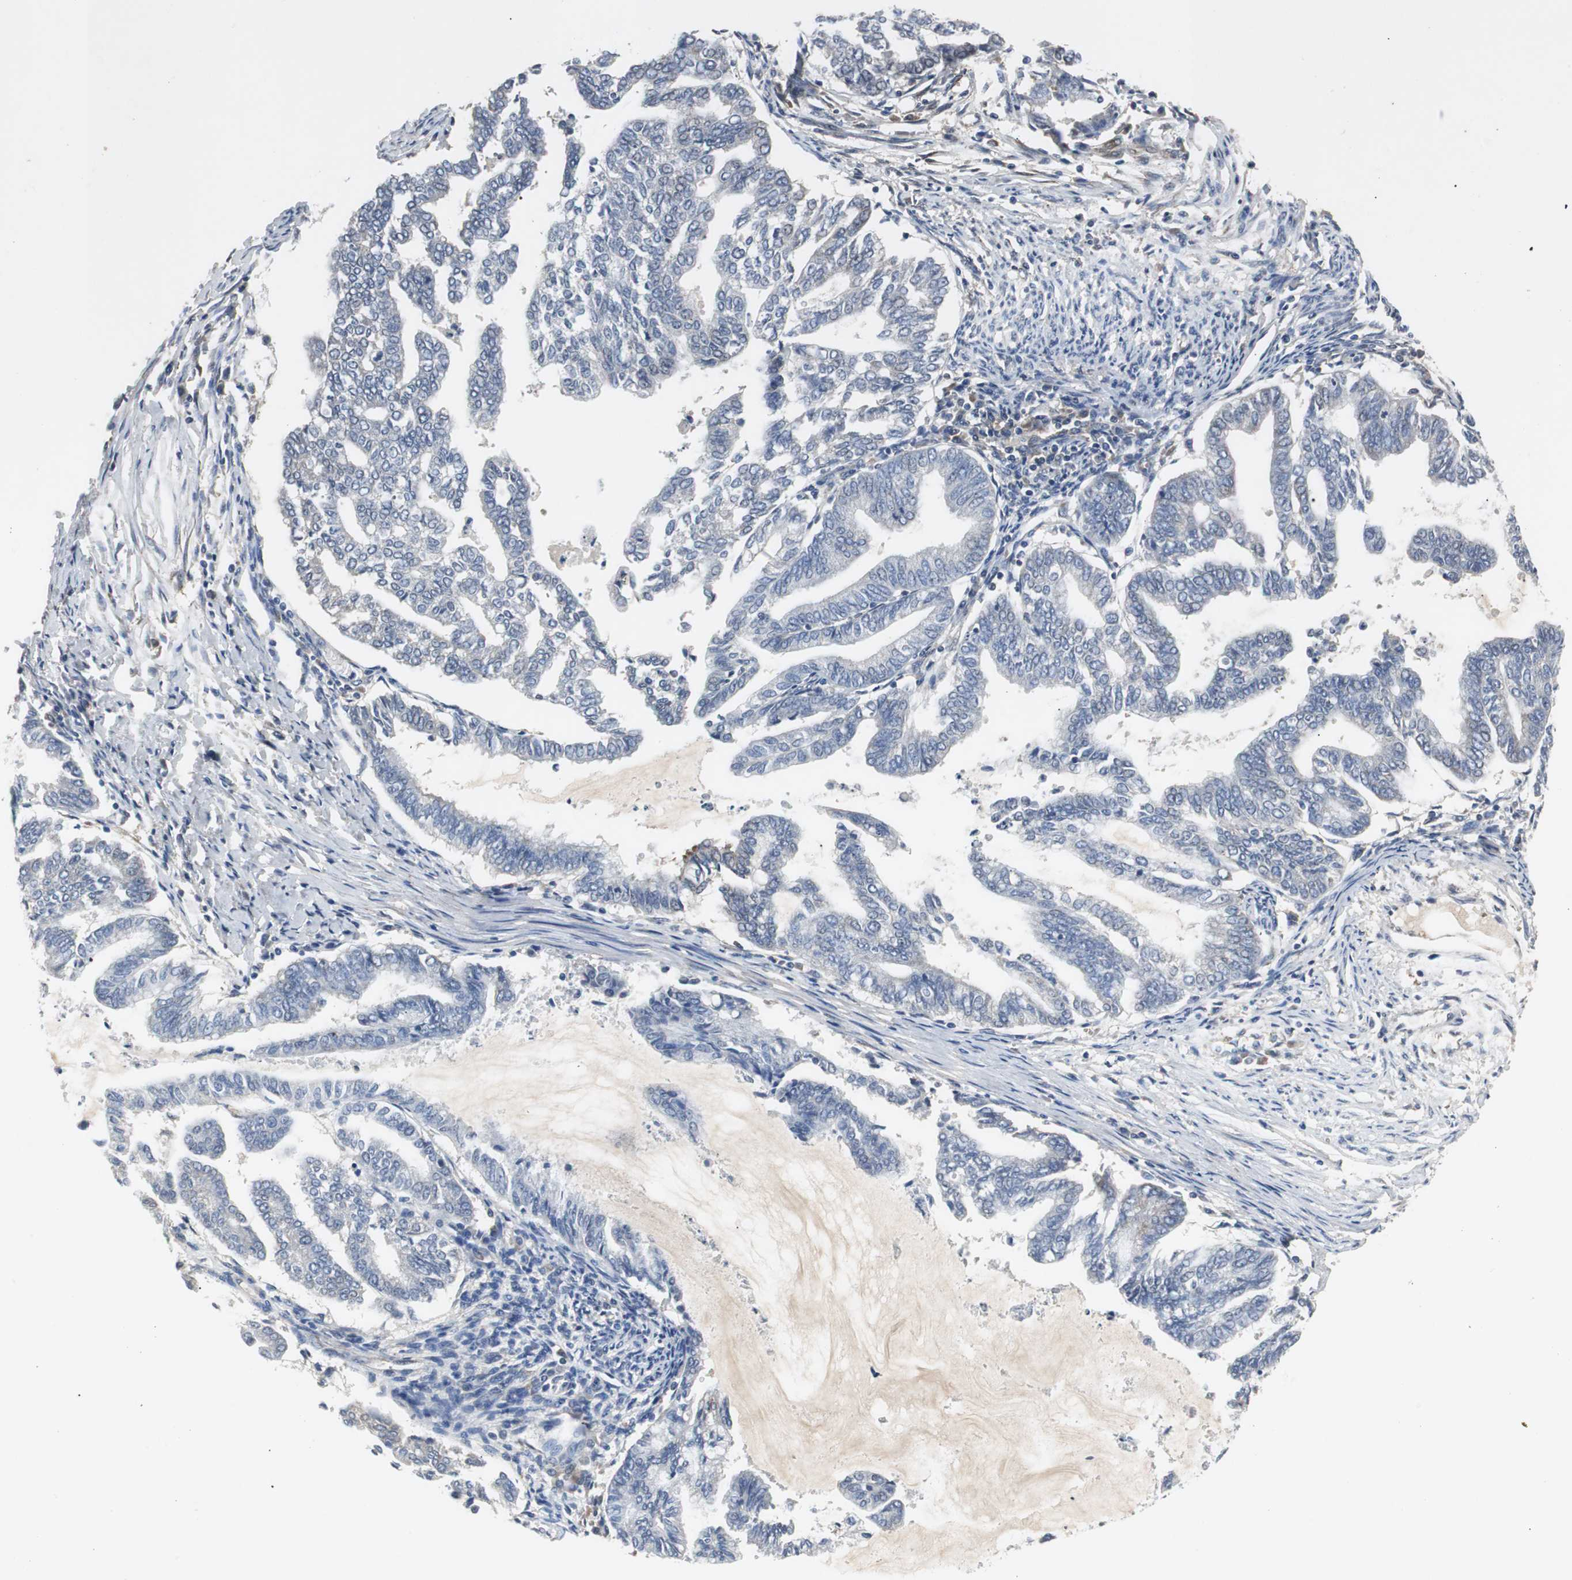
{"staining": {"intensity": "negative", "quantity": "none", "location": "none"}, "tissue": "endometrial cancer", "cell_type": "Tumor cells", "image_type": "cancer", "snomed": [{"axis": "morphology", "description": "Adenocarcinoma, NOS"}, {"axis": "topography", "description": "Endometrium"}], "caption": "Immunohistochemistry (IHC) photomicrograph of neoplastic tissue: human endometrial adenocarcinoma stained with DAB (3,3'-diaminobenzidine) exhibits no significant protein positivity in tumor cells.", "gene": "ISCU", "patient": {"sex": "female", "age": 79}}